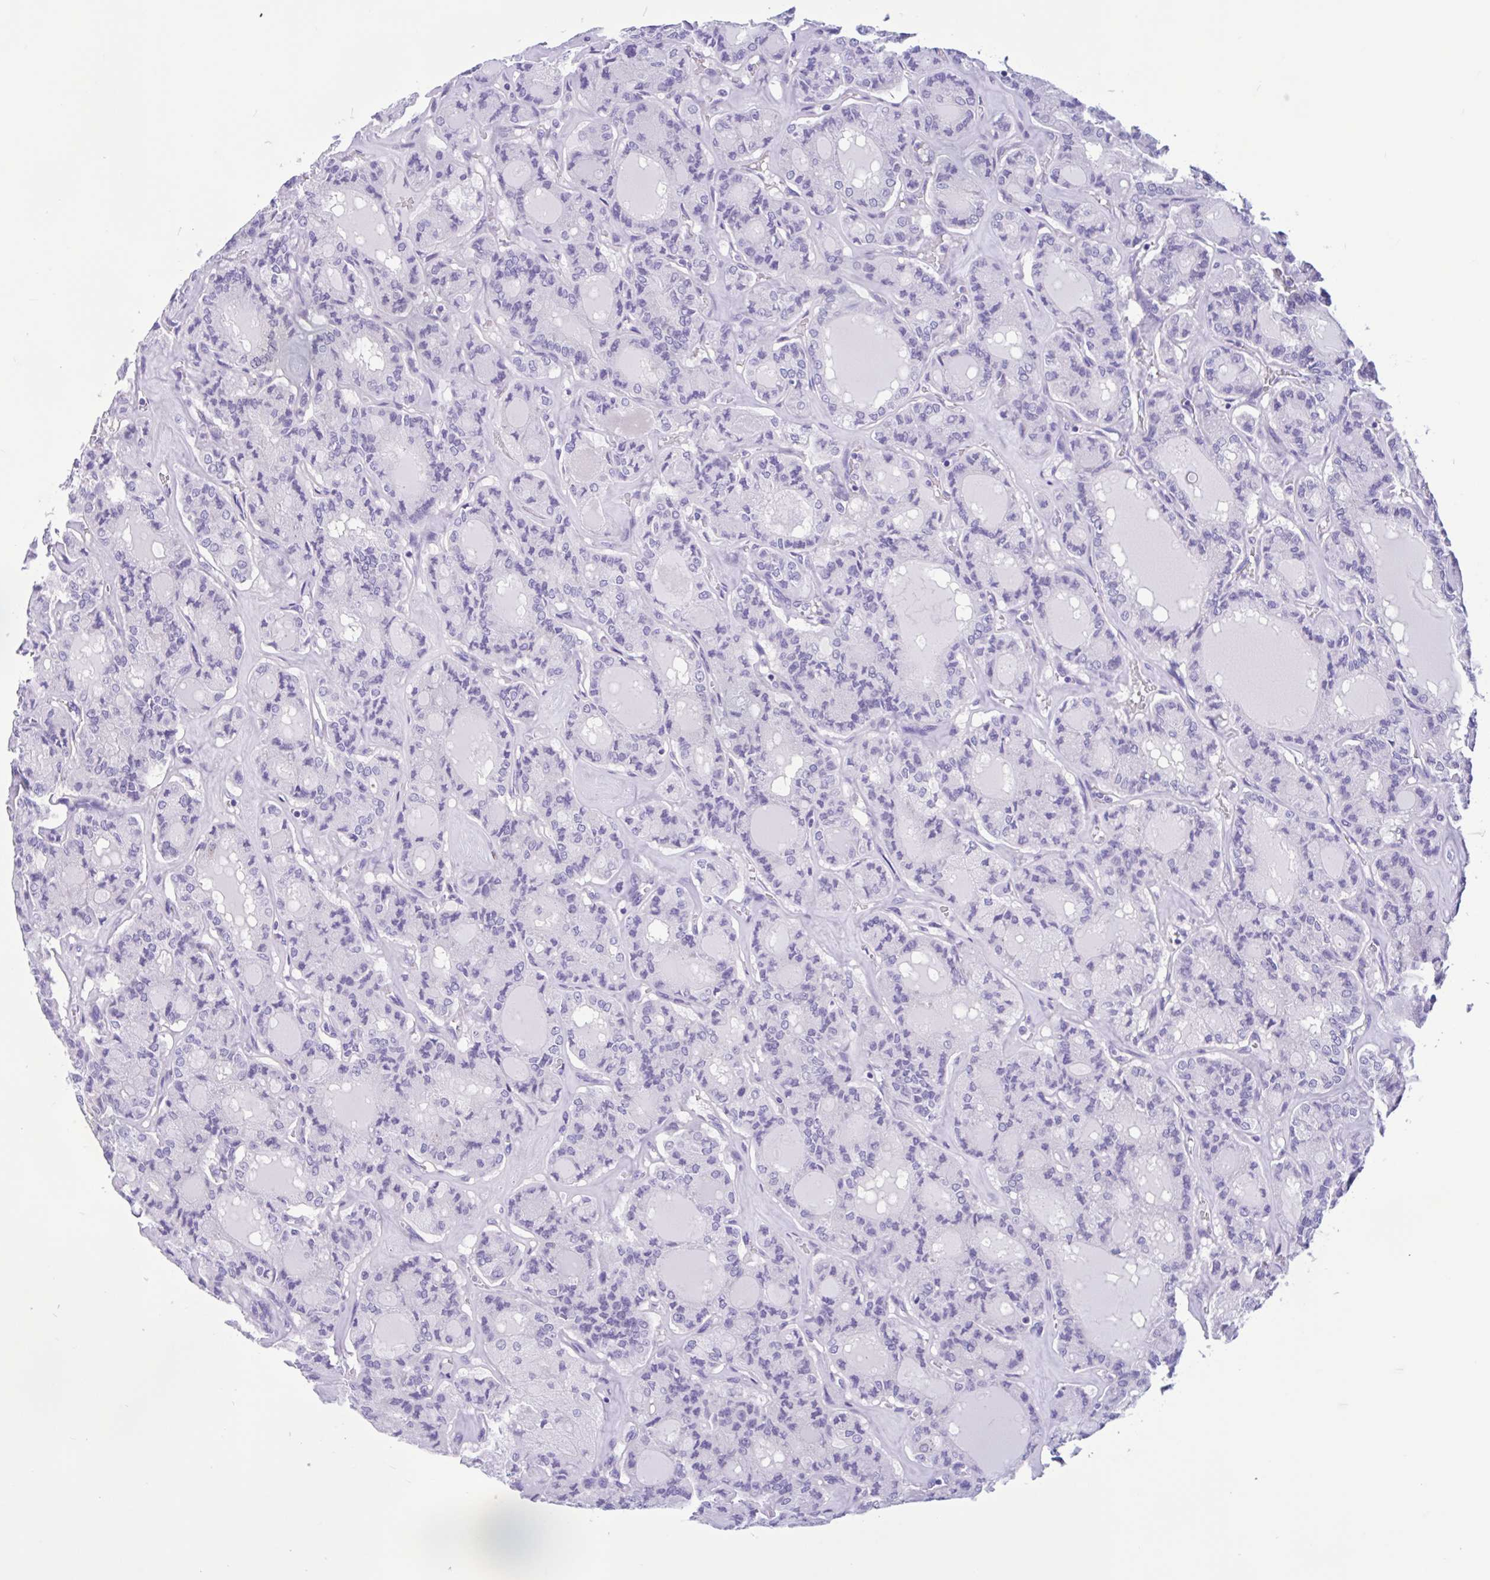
{"staining": {"intensity": "negative", "quantity": "none", "location": "none"}, "tissue": "thyroid cancer", "cell_type": "Tumor cells", "image_type": "cancer", "snomed": [{"axis": "morphology", "description": "Papillary adenocarcinoma, NOS"}, {"axis": "topography", "description": "Thyroid gland"}], "caption": "DAB (3,3'-diaminobenzidine) immunohistochemical staining of thyroid papillary adenocarcinoma shows no significant positivity in tumor cells.", "gene": "ZNF319", "patient": {"sex": "male", "age": 87}}